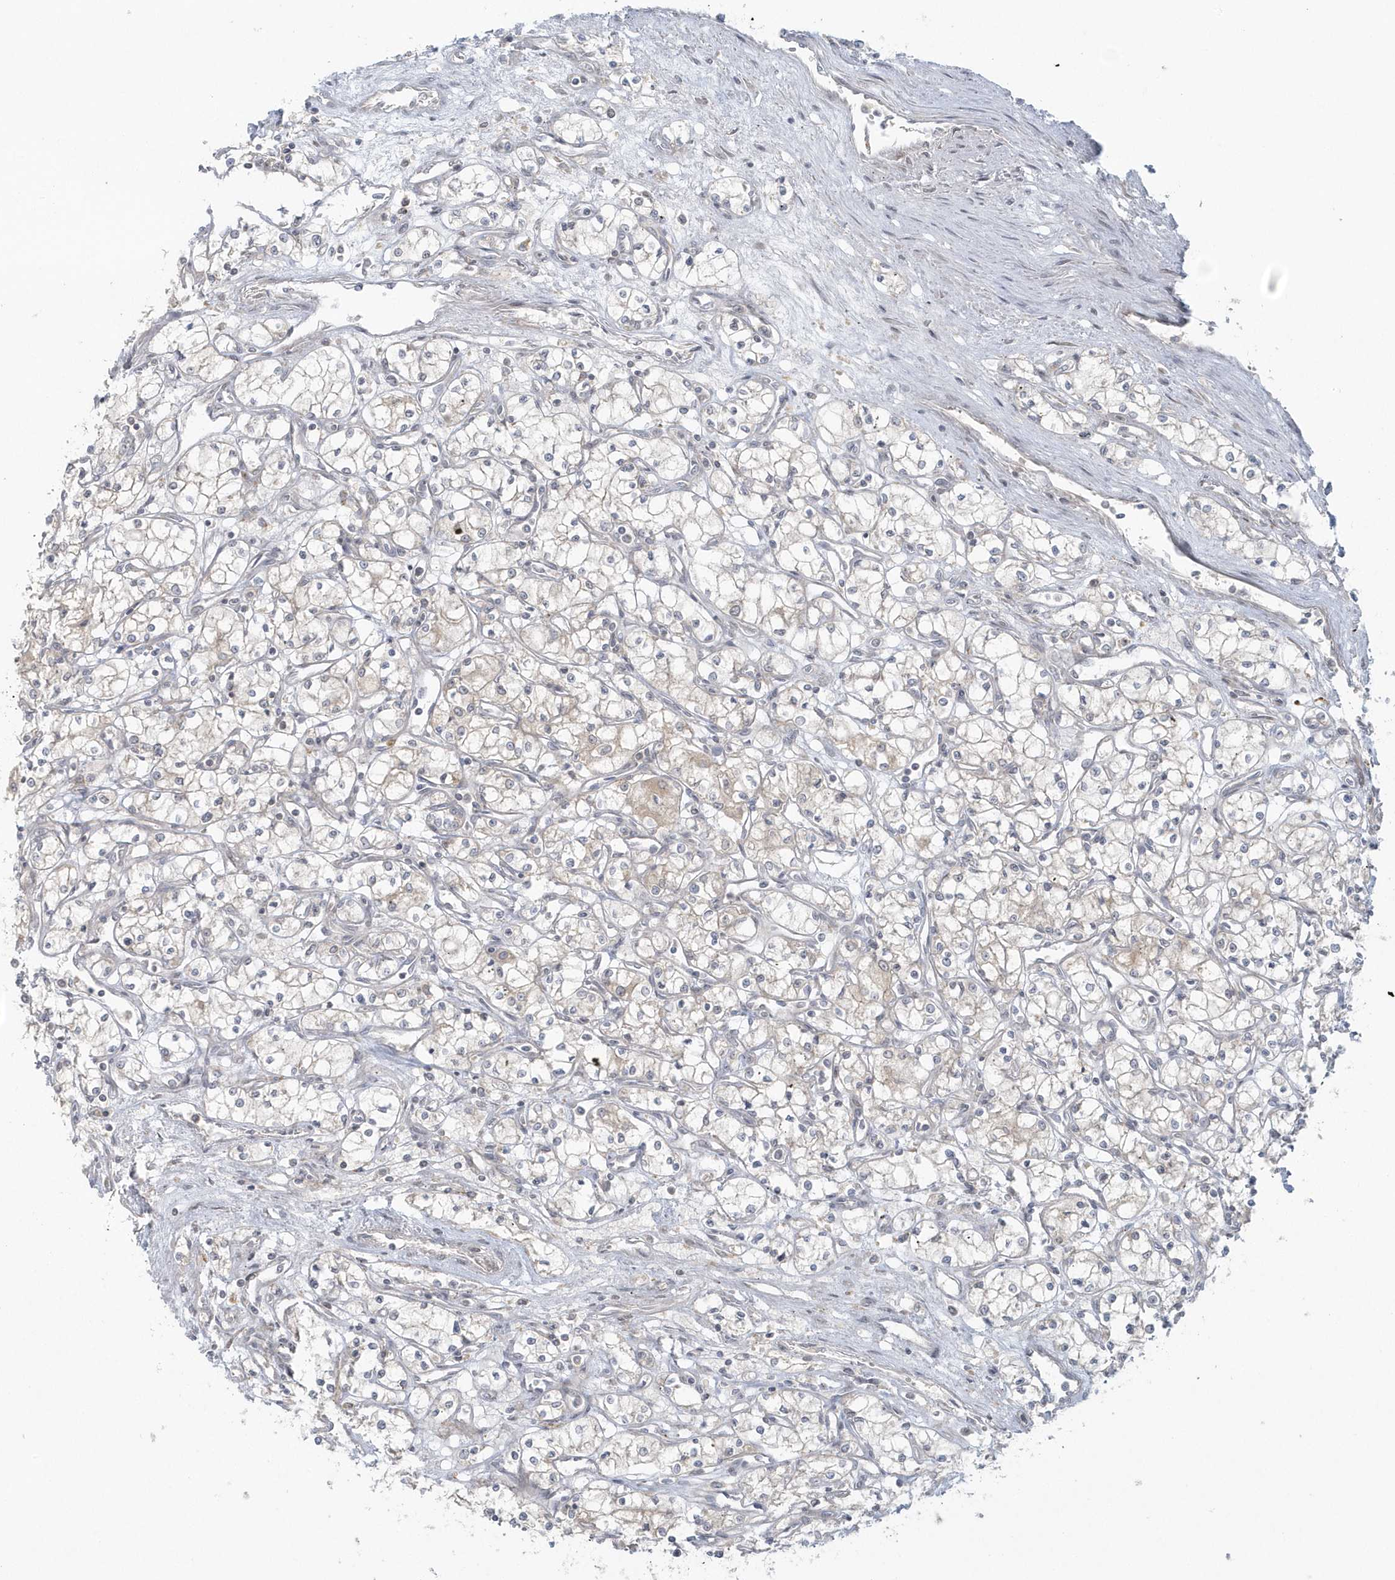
{"staining": {"intensity": "negative", "quantity": "none", "location": "none"}, "tissue": "renal cancer", "cell_type": "Tumor cells", "image_type": "cancer", "snomed": [{"axis": "morphology", "description": "Adenocarcinoma, NOS"}, {"axis": "topography", "description": "Kidney"}], "caption": "This is an immunohistochemistry (IHC) histopathology image of renal cancer (adenocarcinoma). There is no expression in tumor cells.", "gene": "BLTP3A", "patient": {"sex": "male", "age": 59}}